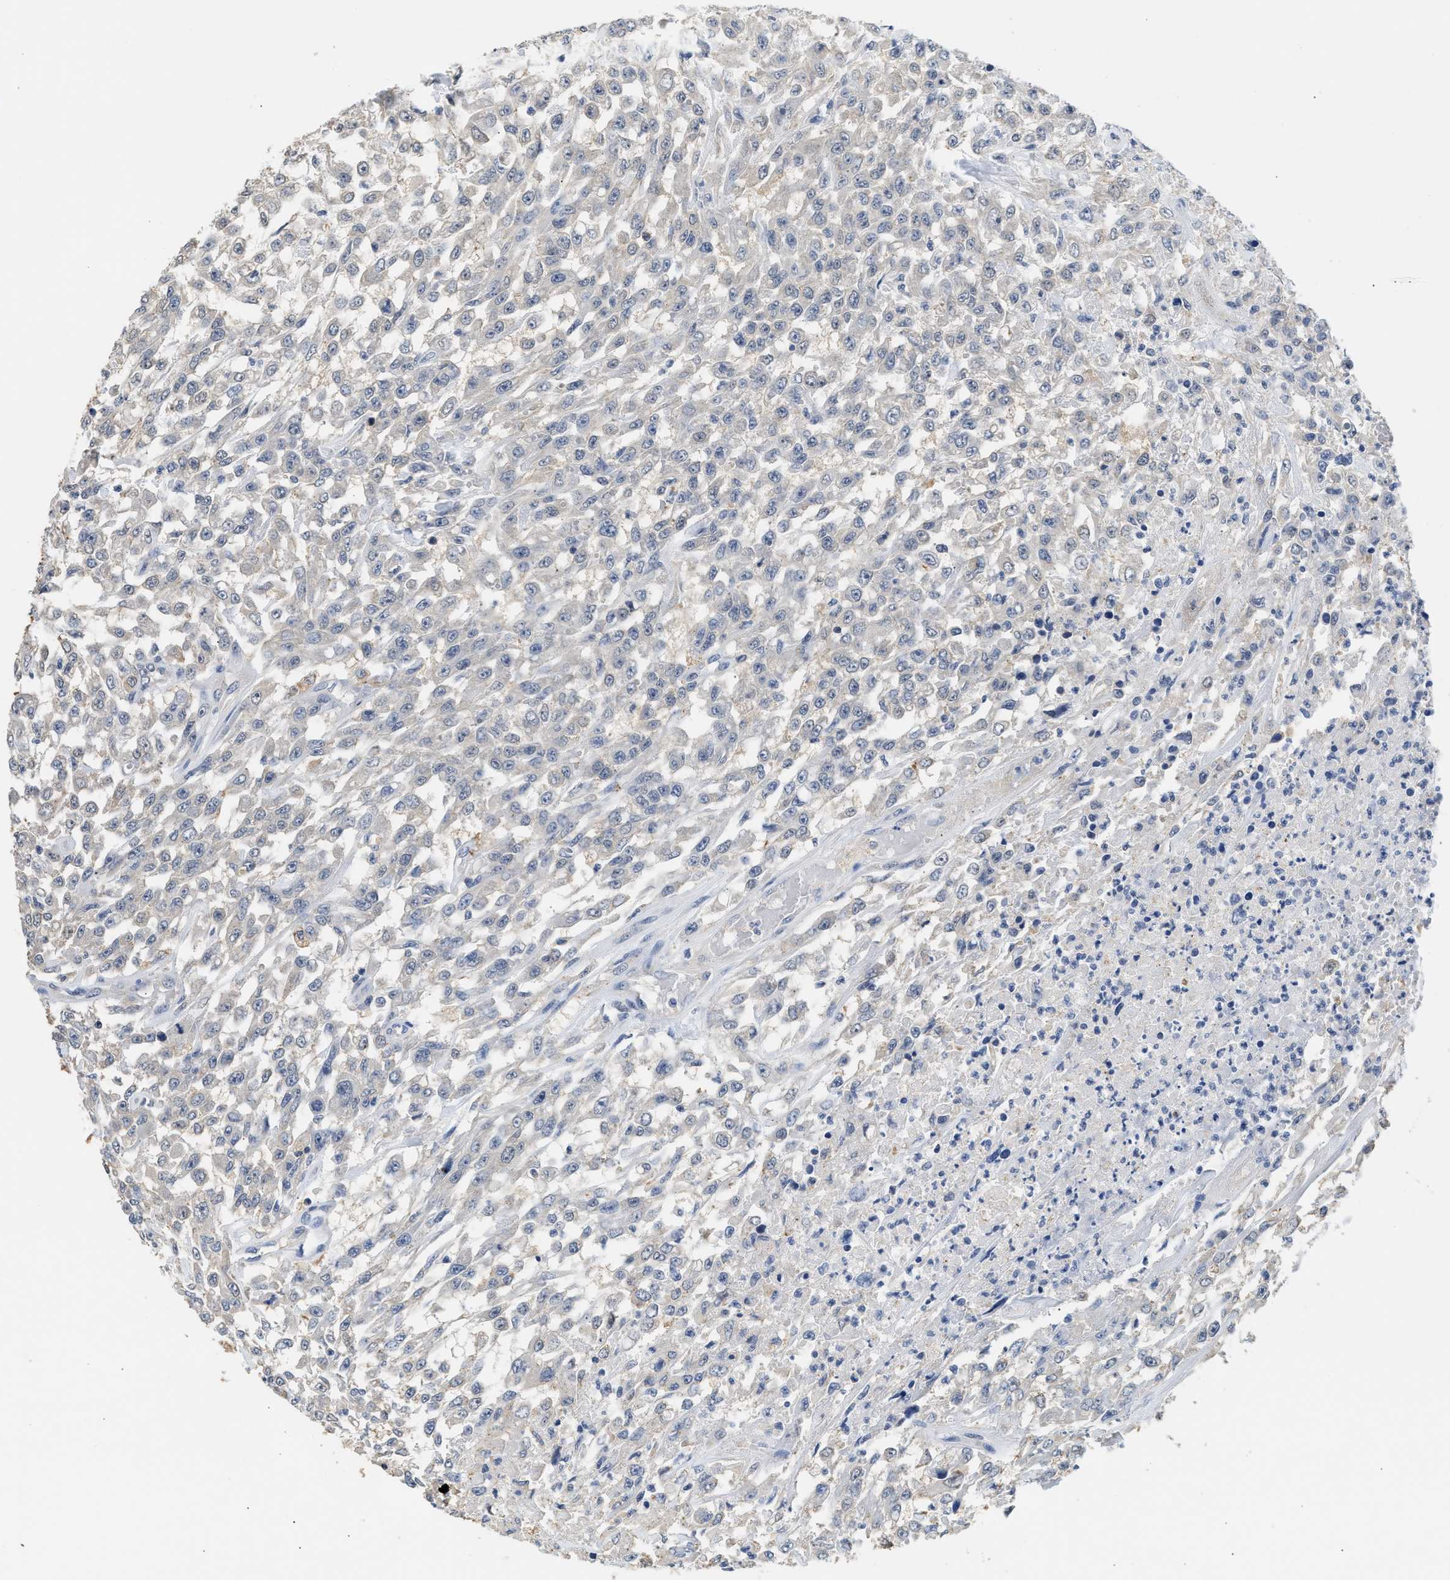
{"staining": {"intensity": "negative", "quantity": "none", "location": "none"}, "tissue": "urothelial cancer", "cell_type": "Tumor cells", "image_type": "cancer", "snomed": [{"axis": "morphology", "description": "Urothelial carcinoma, High grade"}, {"axis": "topography", "description": "Urinary bladder"}], "caption": "High-grade urothelial carcinoma was stained to show a protein in brown. There is no significant staining in tumor cells.", "gene": "PPM1L", "patient": {"sex": "male", "age": 46}}